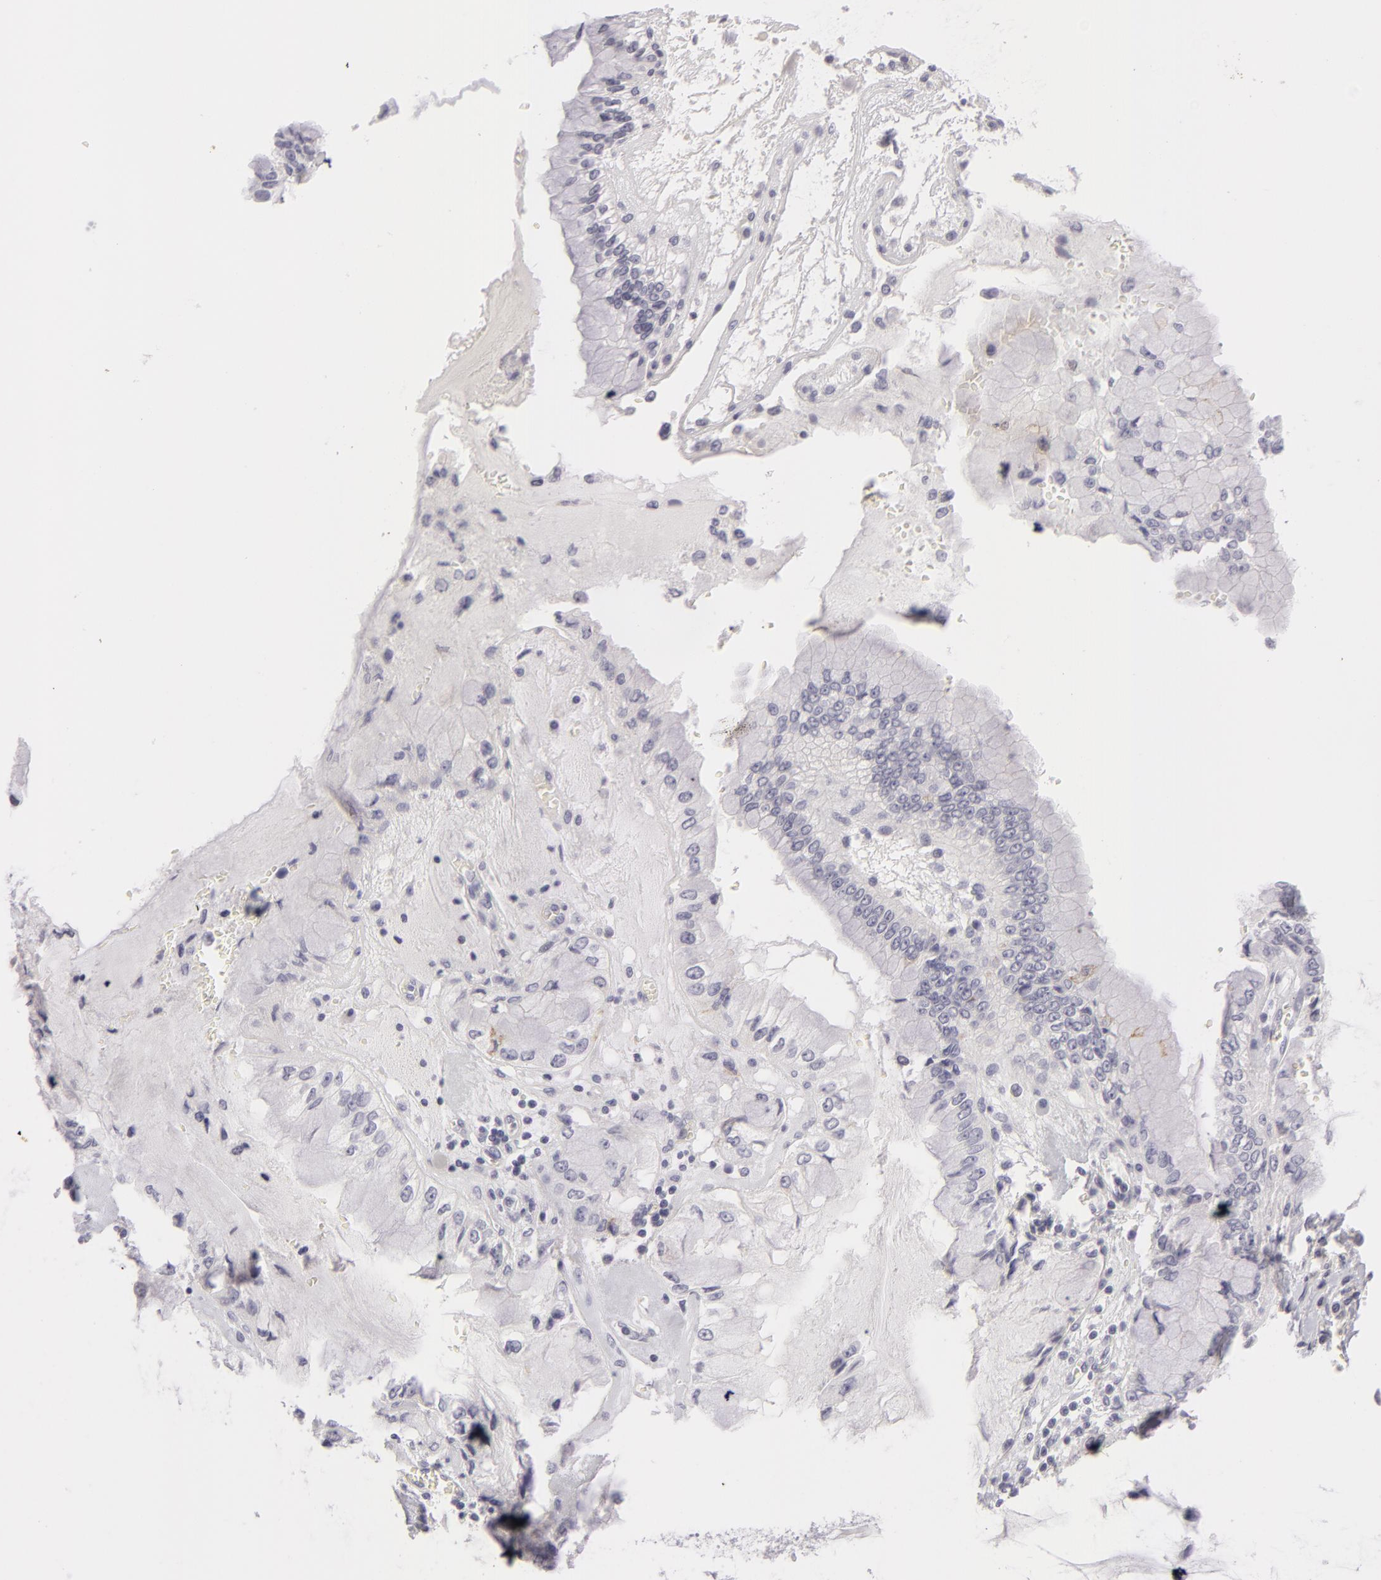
{"staining": {"intensity": "negative", "quantity": "none", "location": "none"}, "tissue": "liver cancer", "cell_type": "Tumor cells", "image_type": "cancer", "snomed": [{"axis": "morphology", "description": "Cholangiocarcinoma"}, {"axis": "topography", "description": "Liver"}], "caption": "Immunohistochemistry (IHC) histopathology image of human liver cholangiocarcinoma stained for a protein (brown), which demonstrates no staining in tumor cells.", "gene": "NLGN4X", "patient": {"sex": "female", "age": 79}}